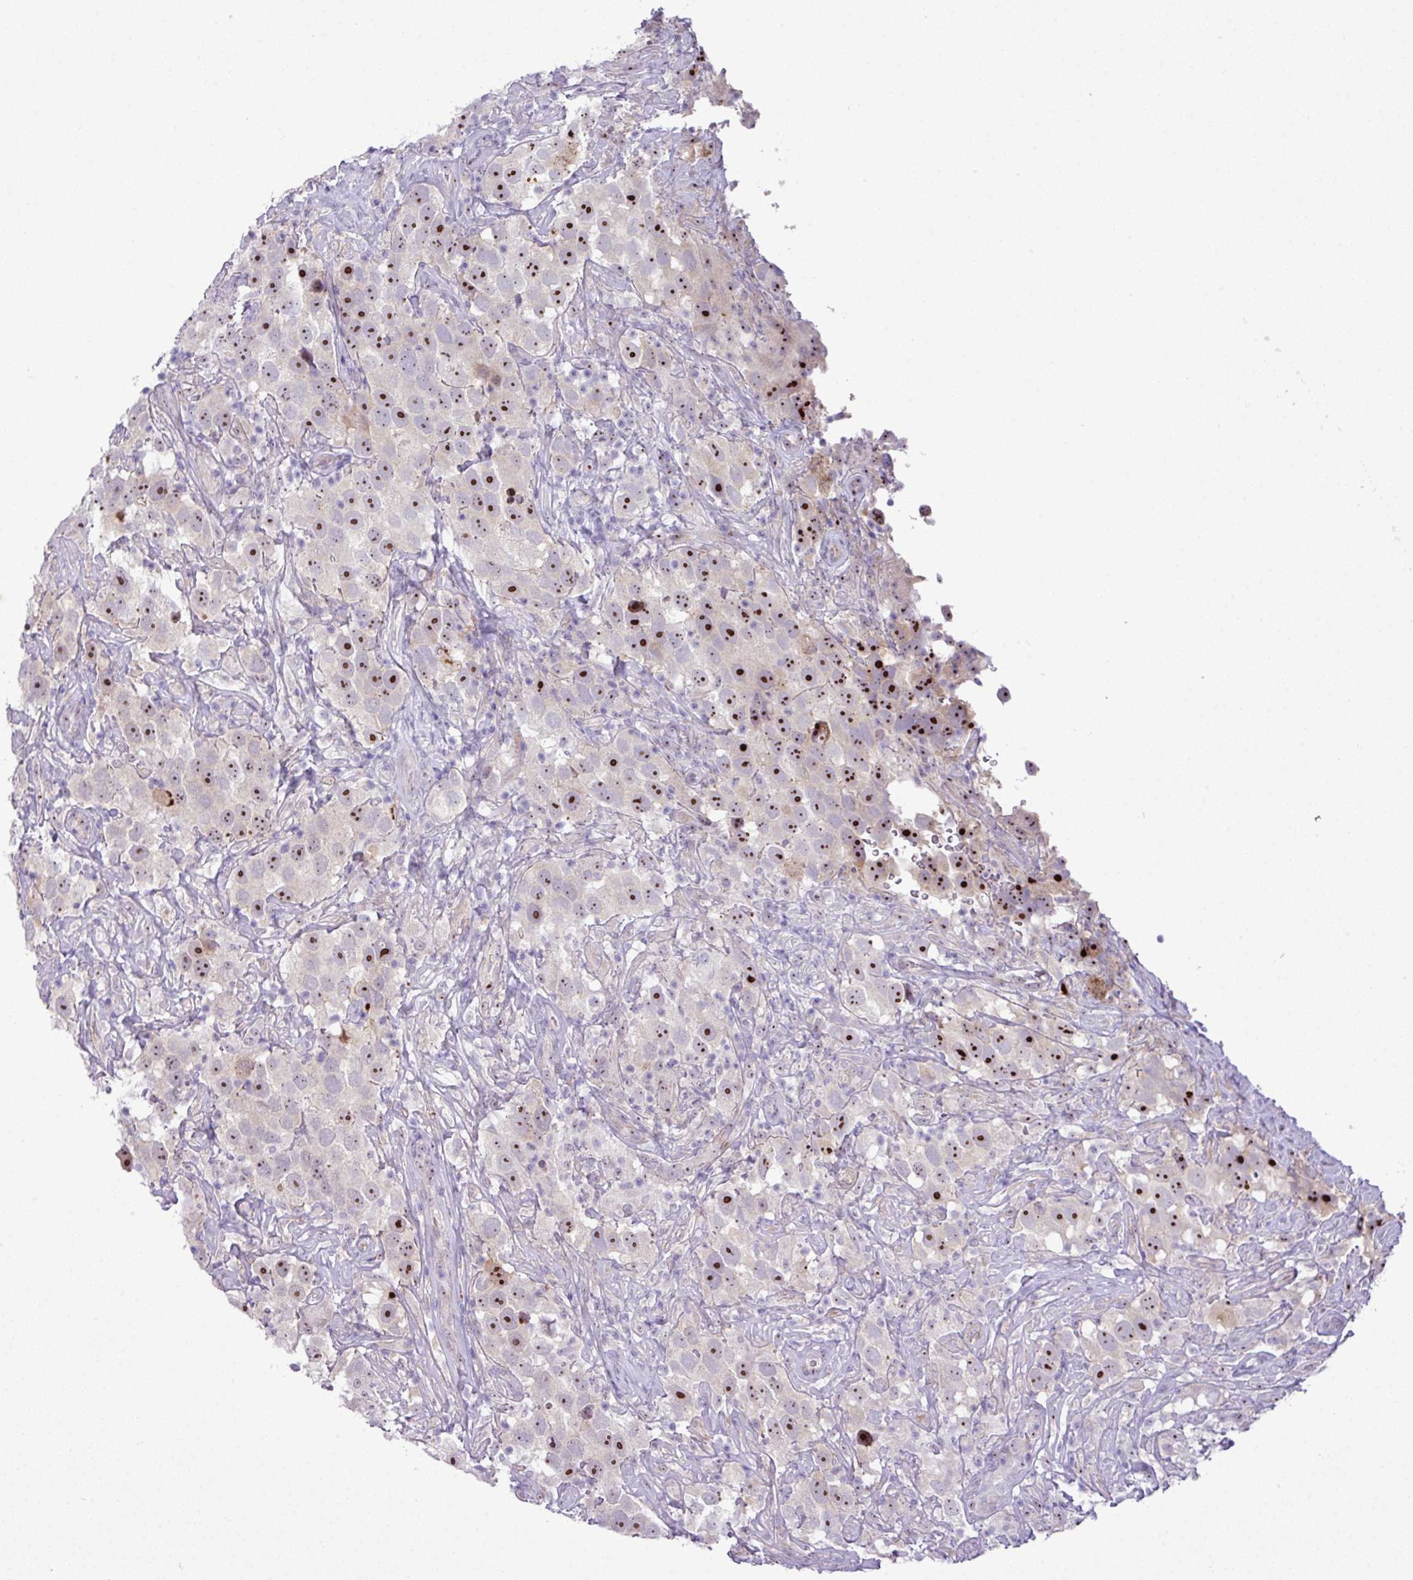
{"staining": {"intensity": "strong", "quantity": "25%-75%", "location": "nuclear"}, "tissue": "testis cancer", "cell_type": "Tumor cells", "image_type": "cancer", "snomed": [{"axis": "morphology", "description": "Seminoma, NOS"}, {"axis": "topography", "description": "Testis"}], "caption": "Immunohistochemical staining of human testis cancer reveals strong nuclear protein staining in approximately 25%-75% of tumor cells.", "gene": "MAK16", "patient": {"sex": "male", "age": 49}}